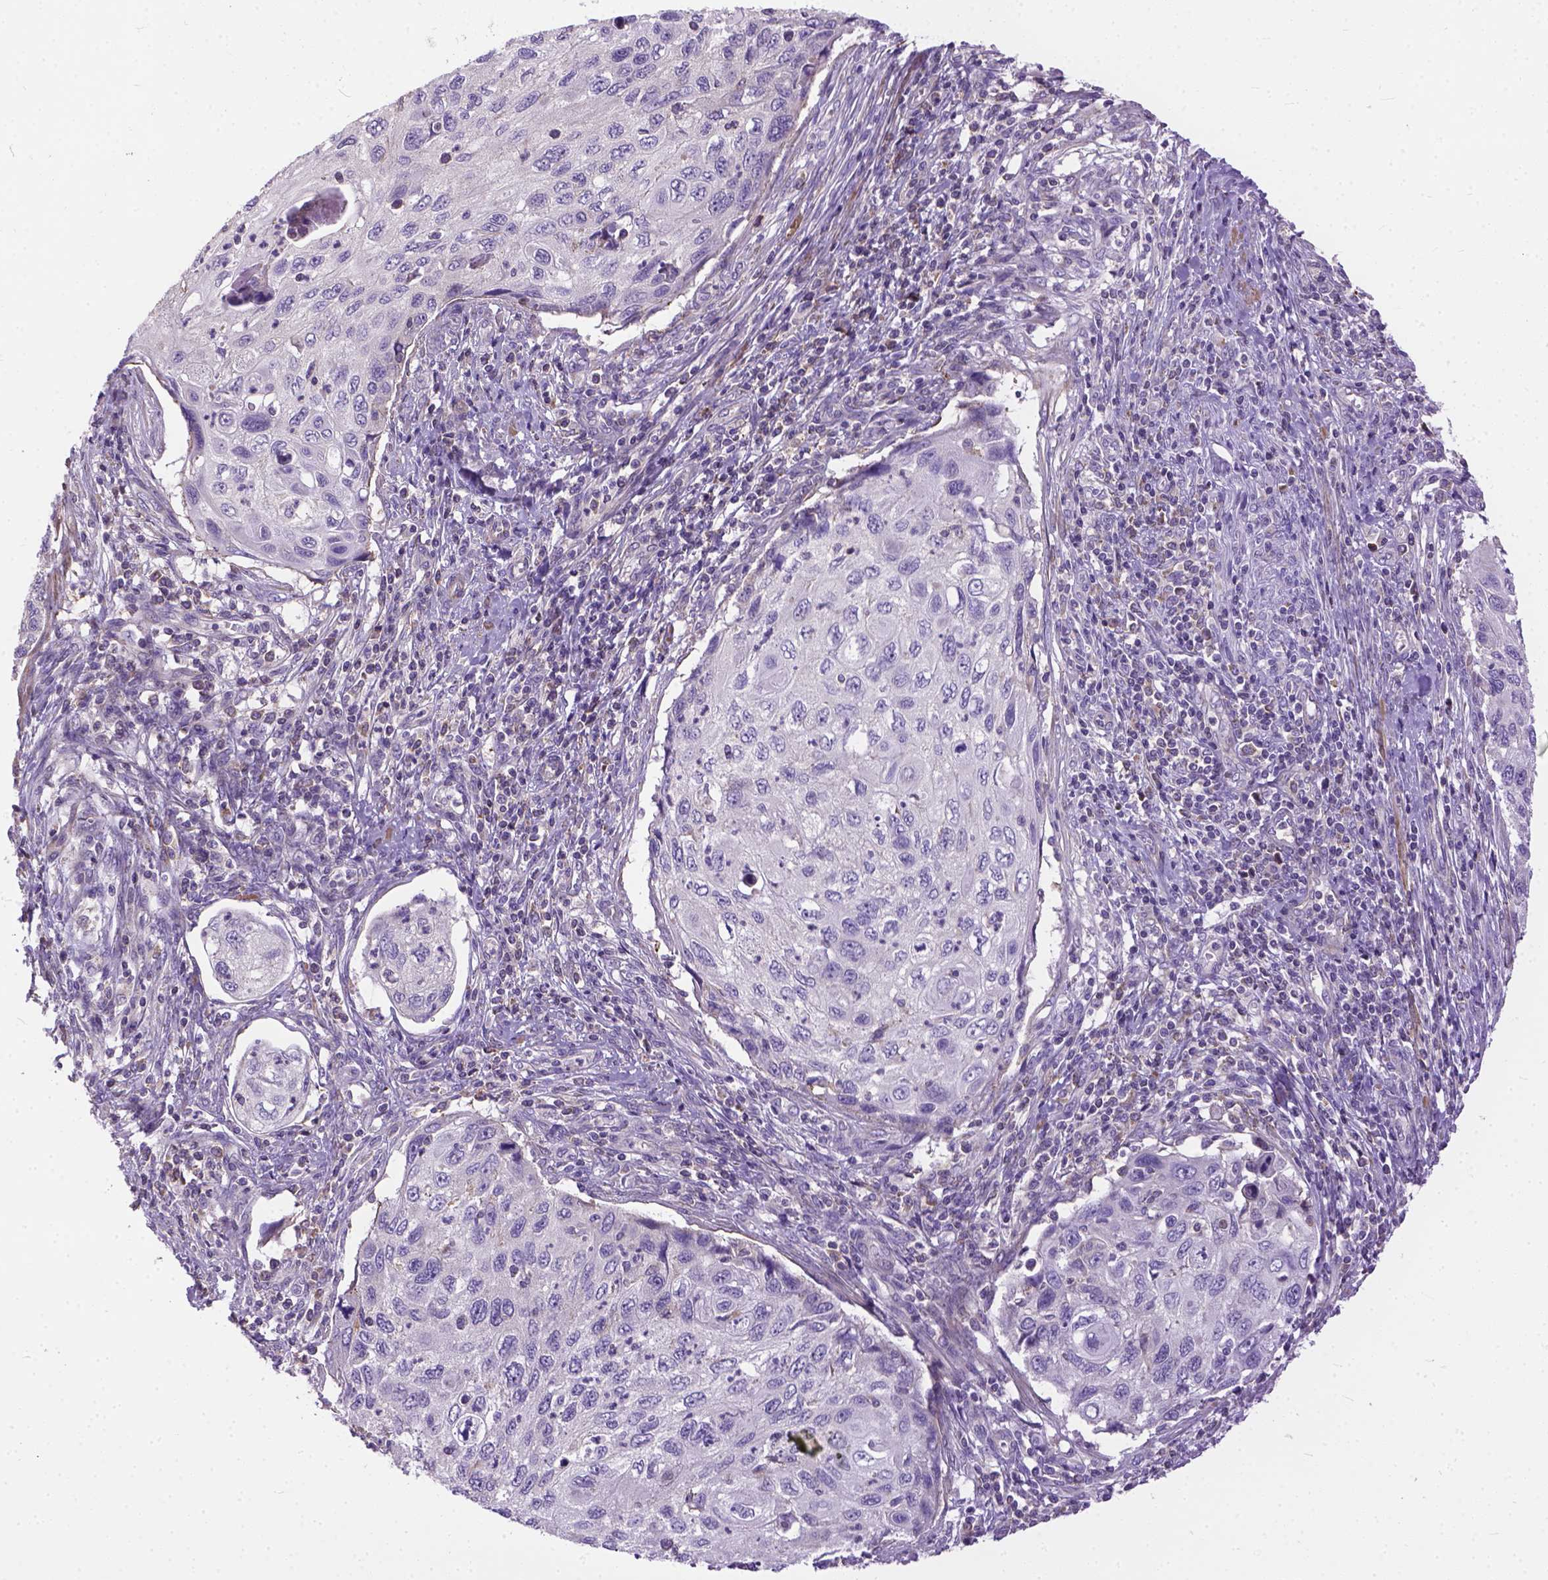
{"staining": {"intensity": "negative", "quantity": "none", "location": "none"}, "tissue": "cervical cancer", "cell_type": "Tumor cells", "image_type": "cancer", "snomed": [{"axis": "morphology", "description": "Squamous cell carcinoma, NOS"}, {"axis": "topography", "description": "Cervix"}], "caption": "Immunohistochemistry of cervical cancer exhibits no expression in tumor cells. (DAB immunohistochemistry (IHC) visualized using brightfield microscopy, high magnification).", "gene": "BANF2", "patient": {"sex": "female", "age": 70}}